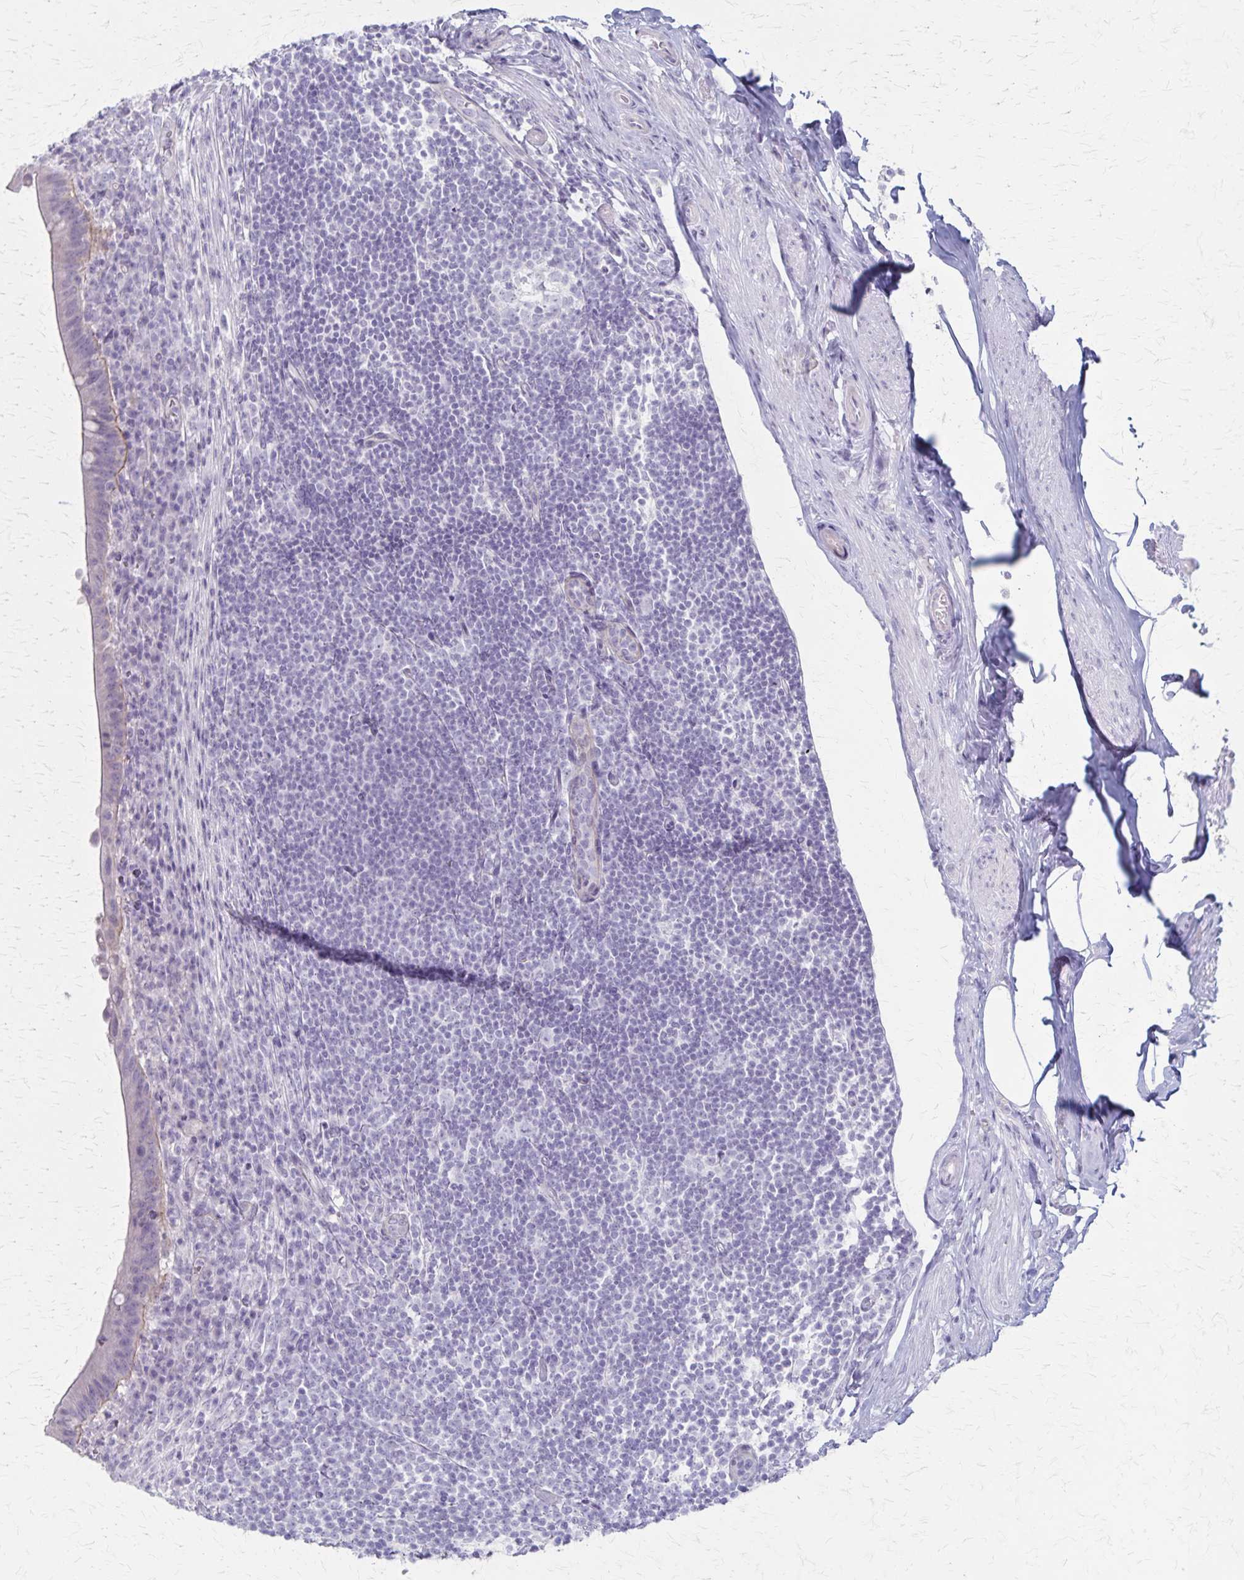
{"staining": {"intensity": "weak", "quantity": "<25%", "location": "cytoplasmic/membranous"}, "tissue": "appendix", "cell_type": "Glandular cells", "image_type": "normal", "snomed": [{"axis": "morphology", "description": "Normal tissue, NOS"}, {"axis": "topography", "description": "Appendix"}], "caption": "A photomicrograph of human appendix is negative for staining in glandular cells. The staining is performed using DAB brown chromogen with nuclei counter-stained in using hematoxylin.", "gene": "RASL10B", "patient": {"sex": "female", "age": 56}}